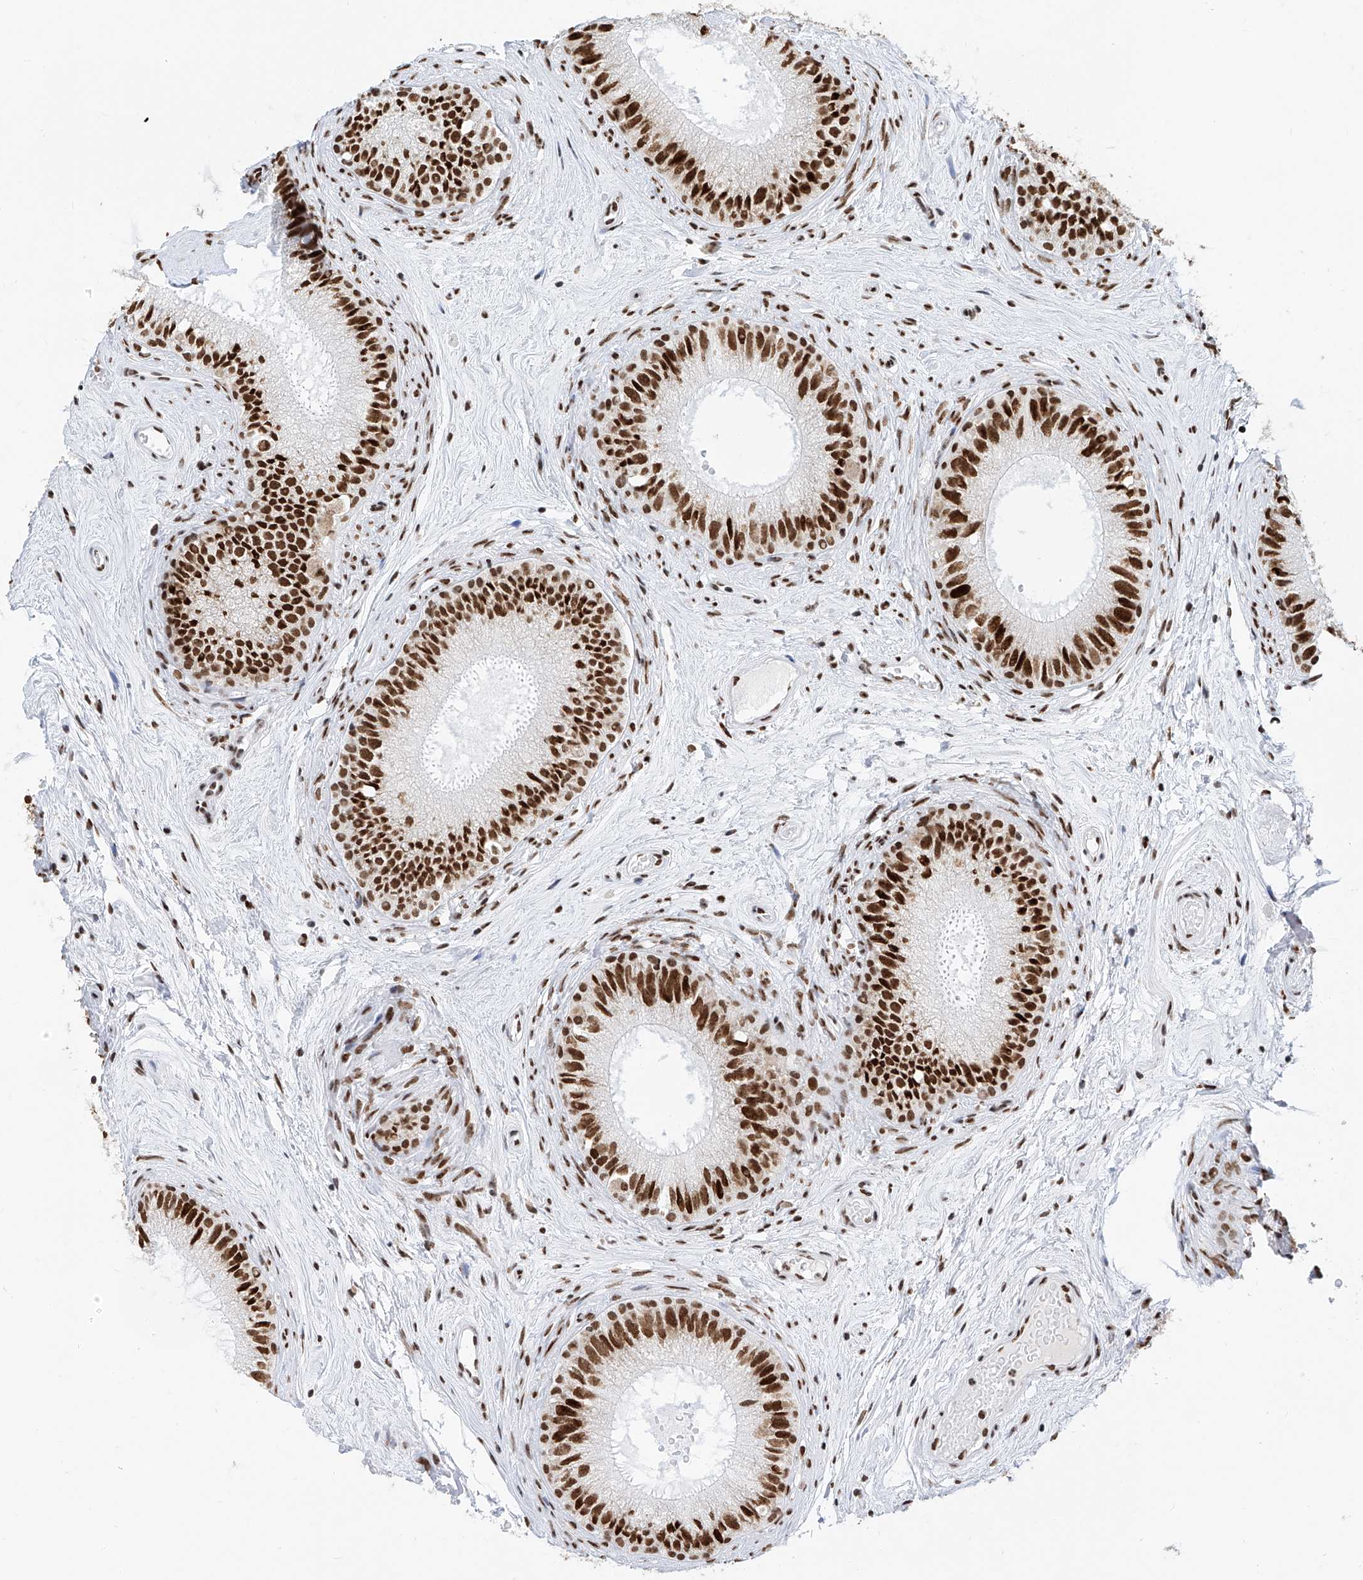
{"staining": {"intensity": "strong", "quantity": ">75%", "location": "nuclear"}, "tissue": "epididymis", "cell_type": "Glandular cells", "image_type": "normal", "snomed": [{"axis": "morphology", "description": "Normal tissue, NOS"}, {"axis": "topography", "description": "Epididymis"}], "caption": "Immunohistochemical staining of unremarkable human epididymis demonstrates strong nuclear protein positivity in approximately >75% of glandular cells. (IHC, brightfield microscopy, high magnification).", "gene": "SRSF6", "patient": {"sex": "male", "age": 71}}